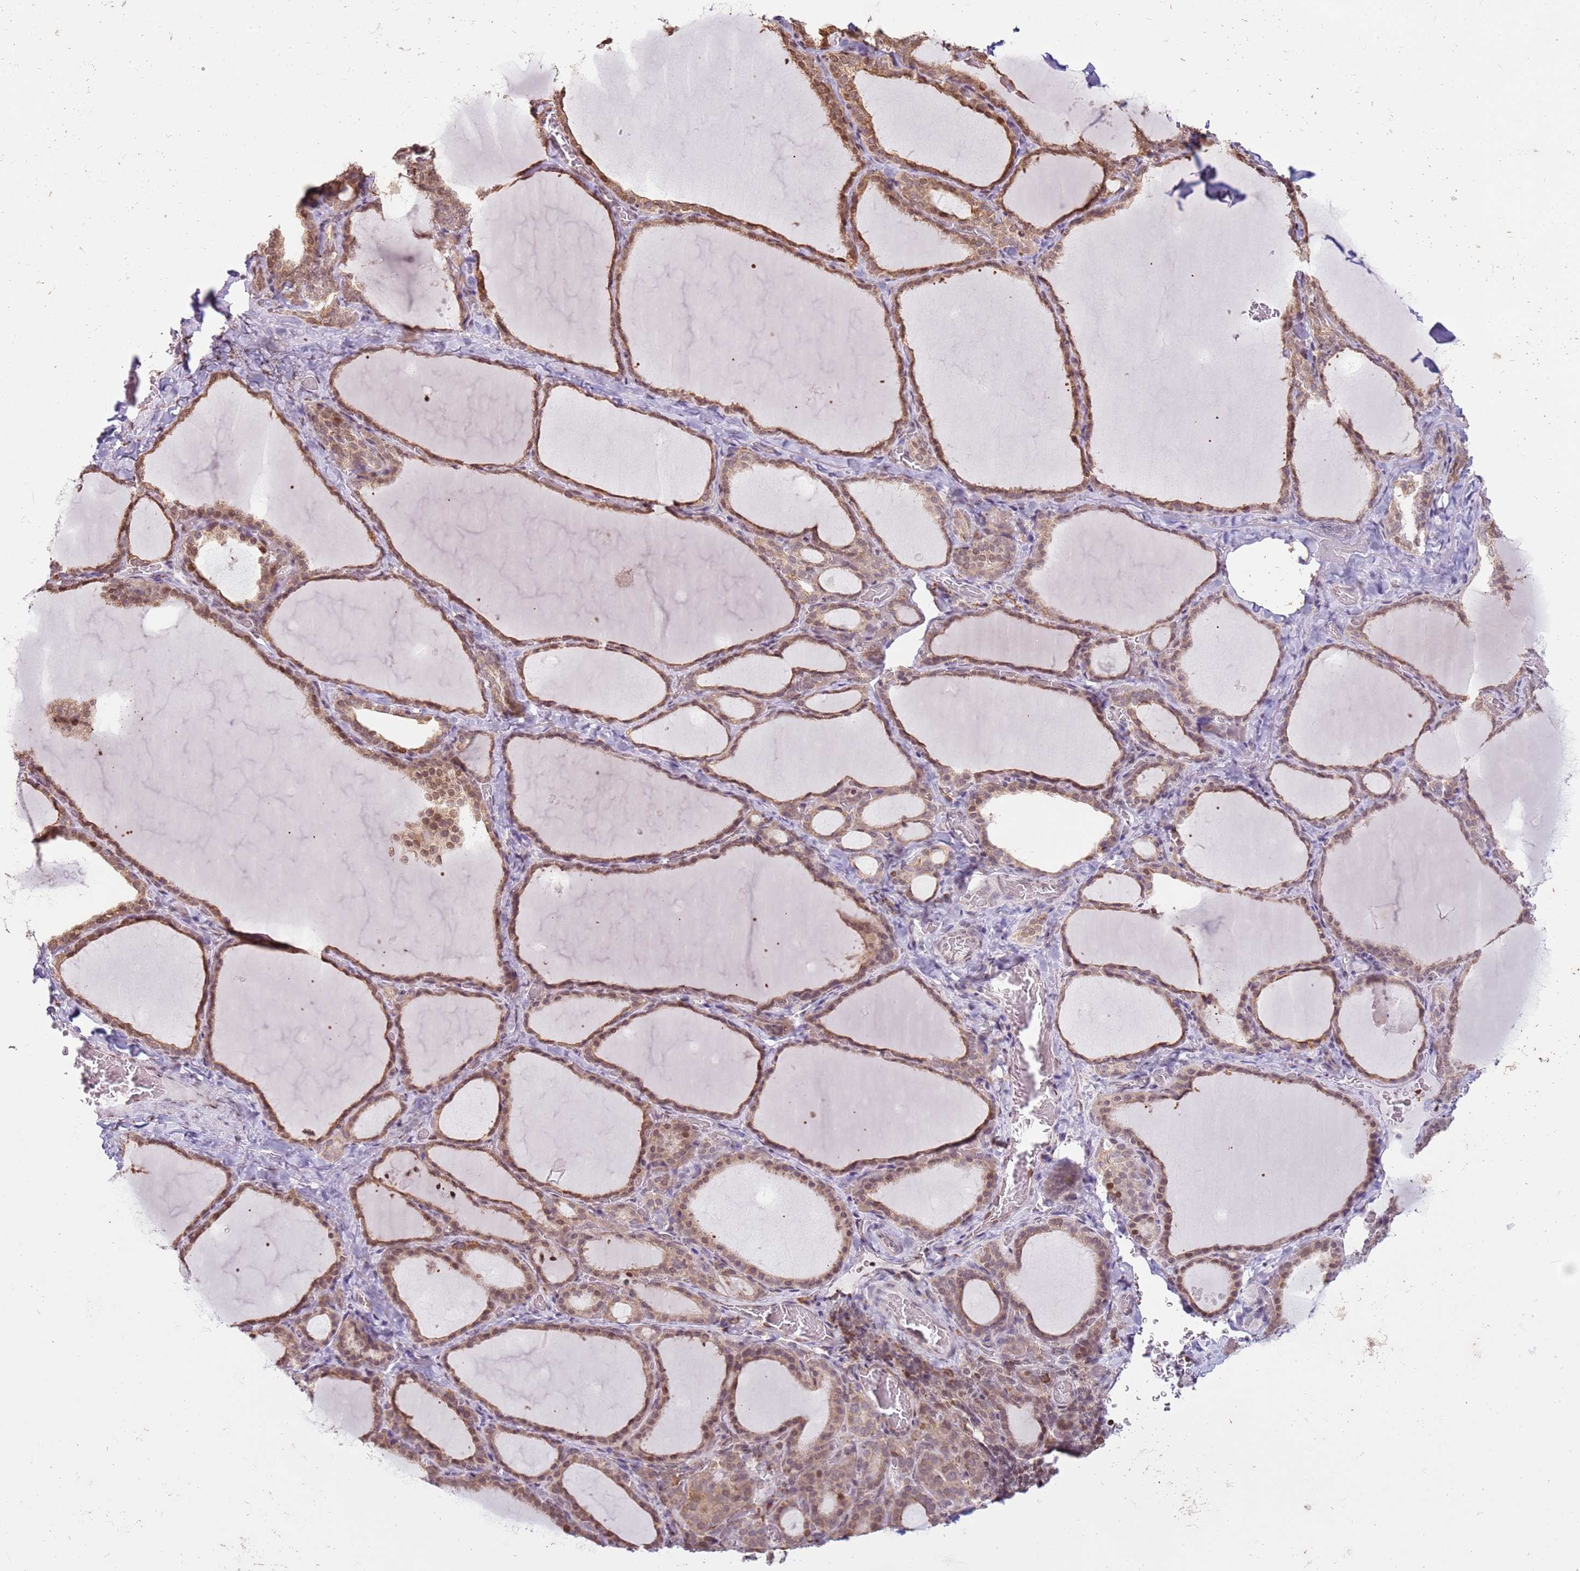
{"staining": {"intensity": "moderate", "quantity": ">75%", "location": "cytoplasmic/membranous"}, "tissue": "thyroid gland", "cell_type": "Glandular cells", "image_type": "normal", "snomed": [{"axis": "morphology", "description": "Normal tissue, NOS"}, {"axis": "topography", "description": "Thyroid gland"}], "caption": "A brown stain labels moderate cytoplasmic/membranous staining of a protein in glandular cells of unremarkable thyroid gland. (brown staining indicates protein expression, while blue staining denotes nuclei).", "gene": "SCAF1", "patient": {"sex": "female", "age": 39}}